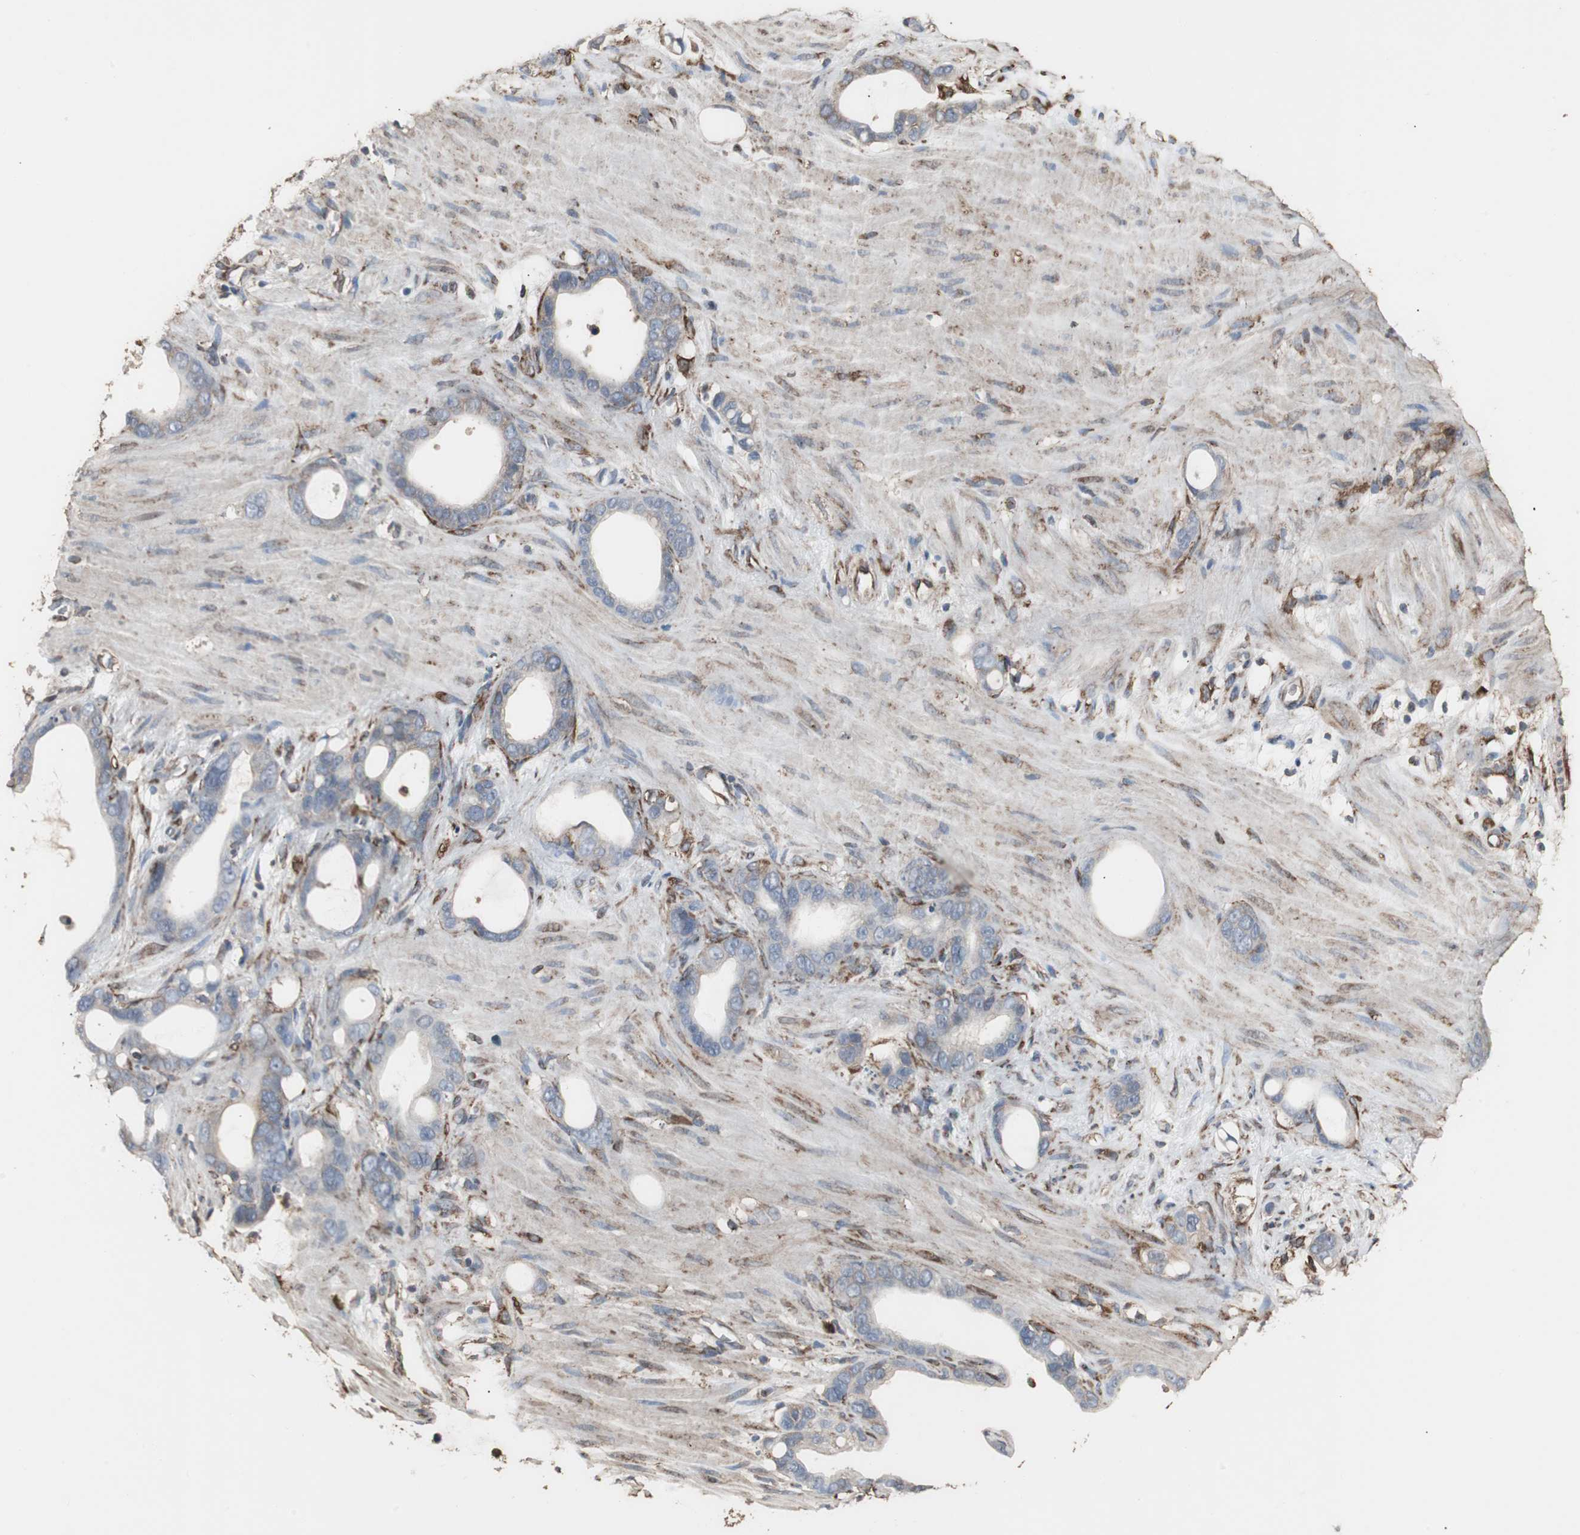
{"staining": {"intensity": "weak", "quantity": ">75%", "location": "cytoplasmic/membranous"}, "tissue": "stomach cancer", "cell_type": "Tumor cells", "image_type": "cancer", "snomed": [{"axis": "morphology", "description": "Adenocarcinoma, NOS"}, {"axis": "topography", "description": "Stomach"}], "caption": "The photomicrograph displays immunohistochemical staining of adenocarcinoma (stomach). There is weak cytoplasmic/membranous expression is present in approximately >75% of tumor cells. (IHC, brightfield microscopy, high magnification).", "gene": "CALU", "patient": {"sex": "female", "age": 75}}